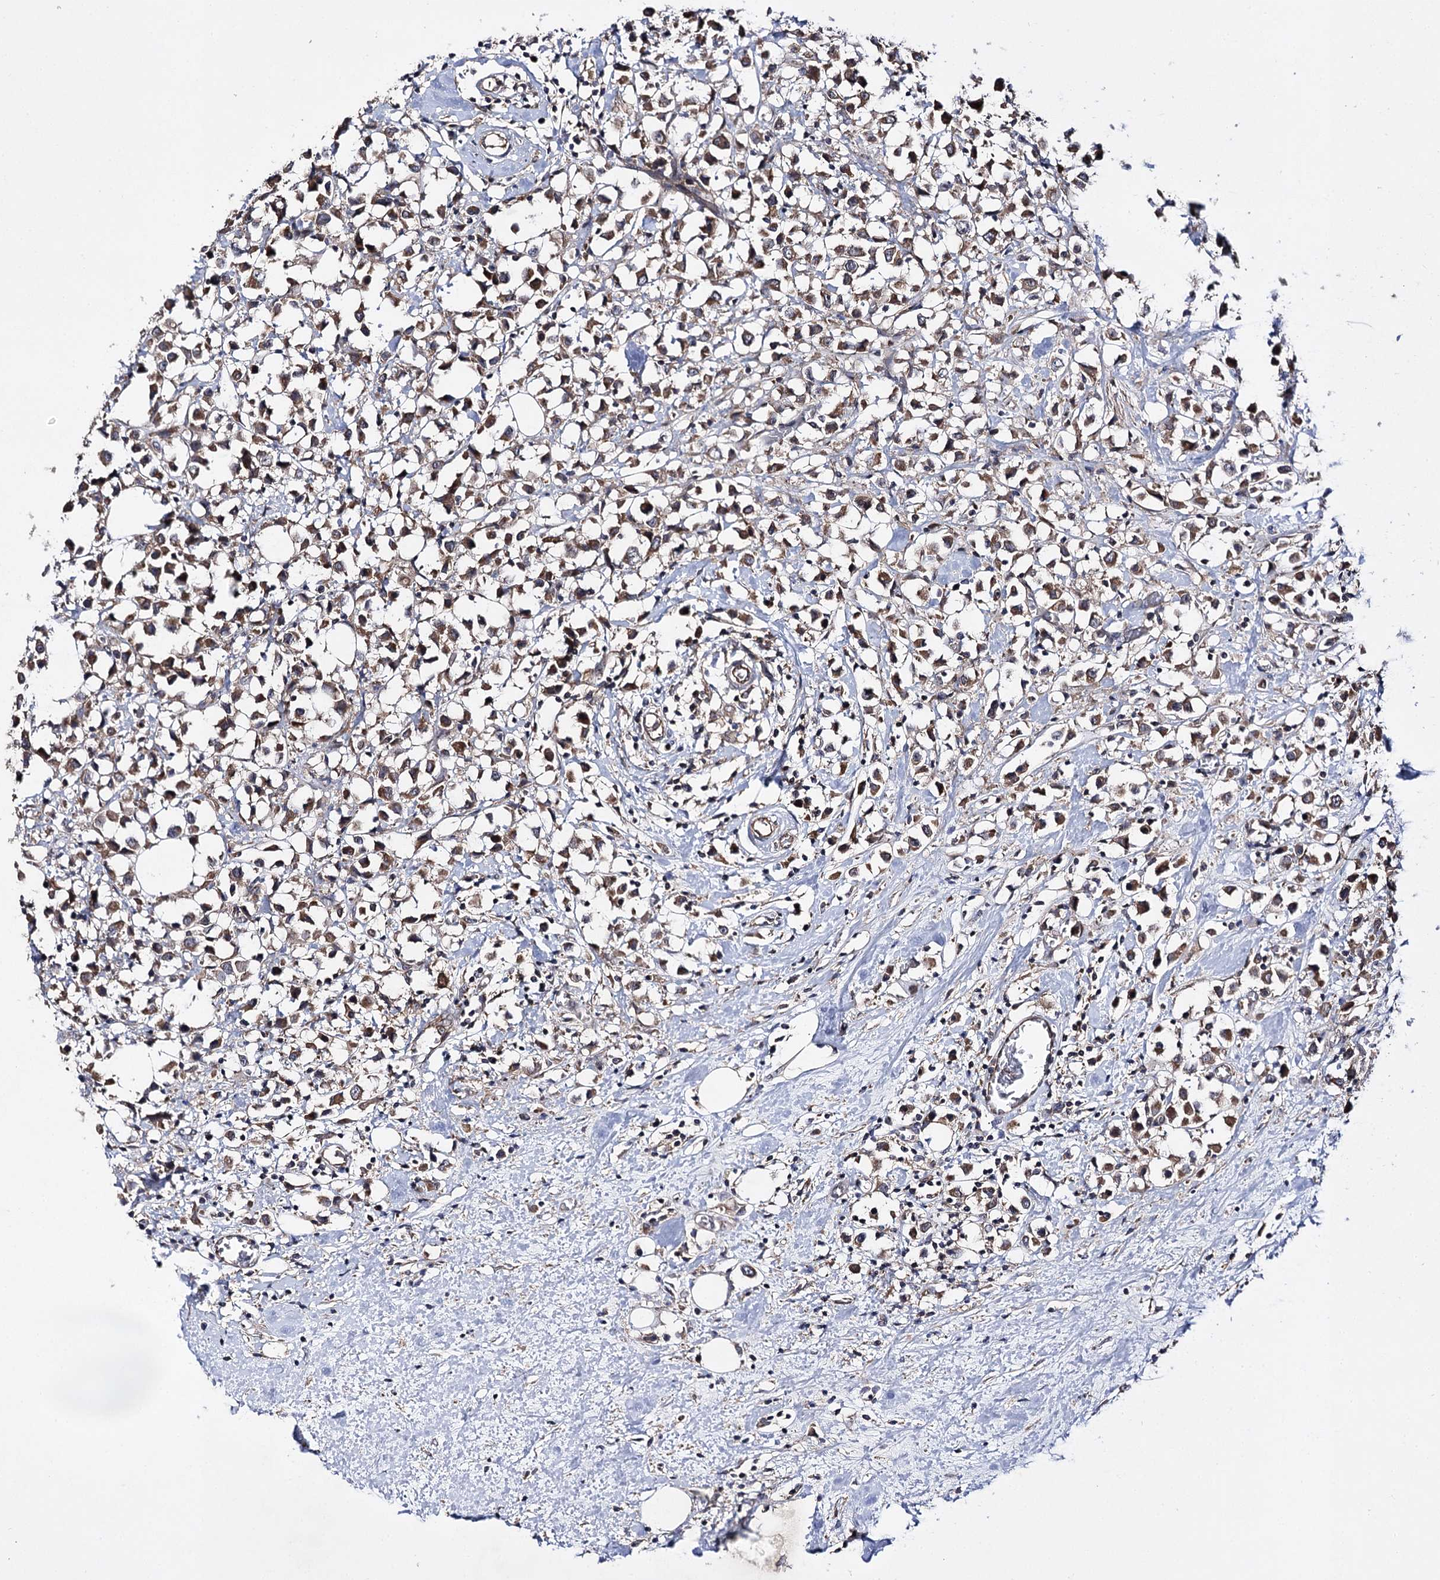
{"staining": {"intensity": "moderate", "quantity": ">75%", "location": "cytoplasmic/membranous"}, "tissue": "breast cancer", "cell_type": "Tumor cells", "image_type": "cancer", "snomed": [{"axis": "morphology", "description": "Duct carcinoma"}, {"axis": "topography", "description": "Breast"}], "caption": "A micrograph showing moderate cytoplasmic/membranous staining in about >75% of tumor cells in breast cancer, as visualized by brown immunohistochemical staining.", "gene": "BCR", "patient": {"sex": "female", "age": 61}}